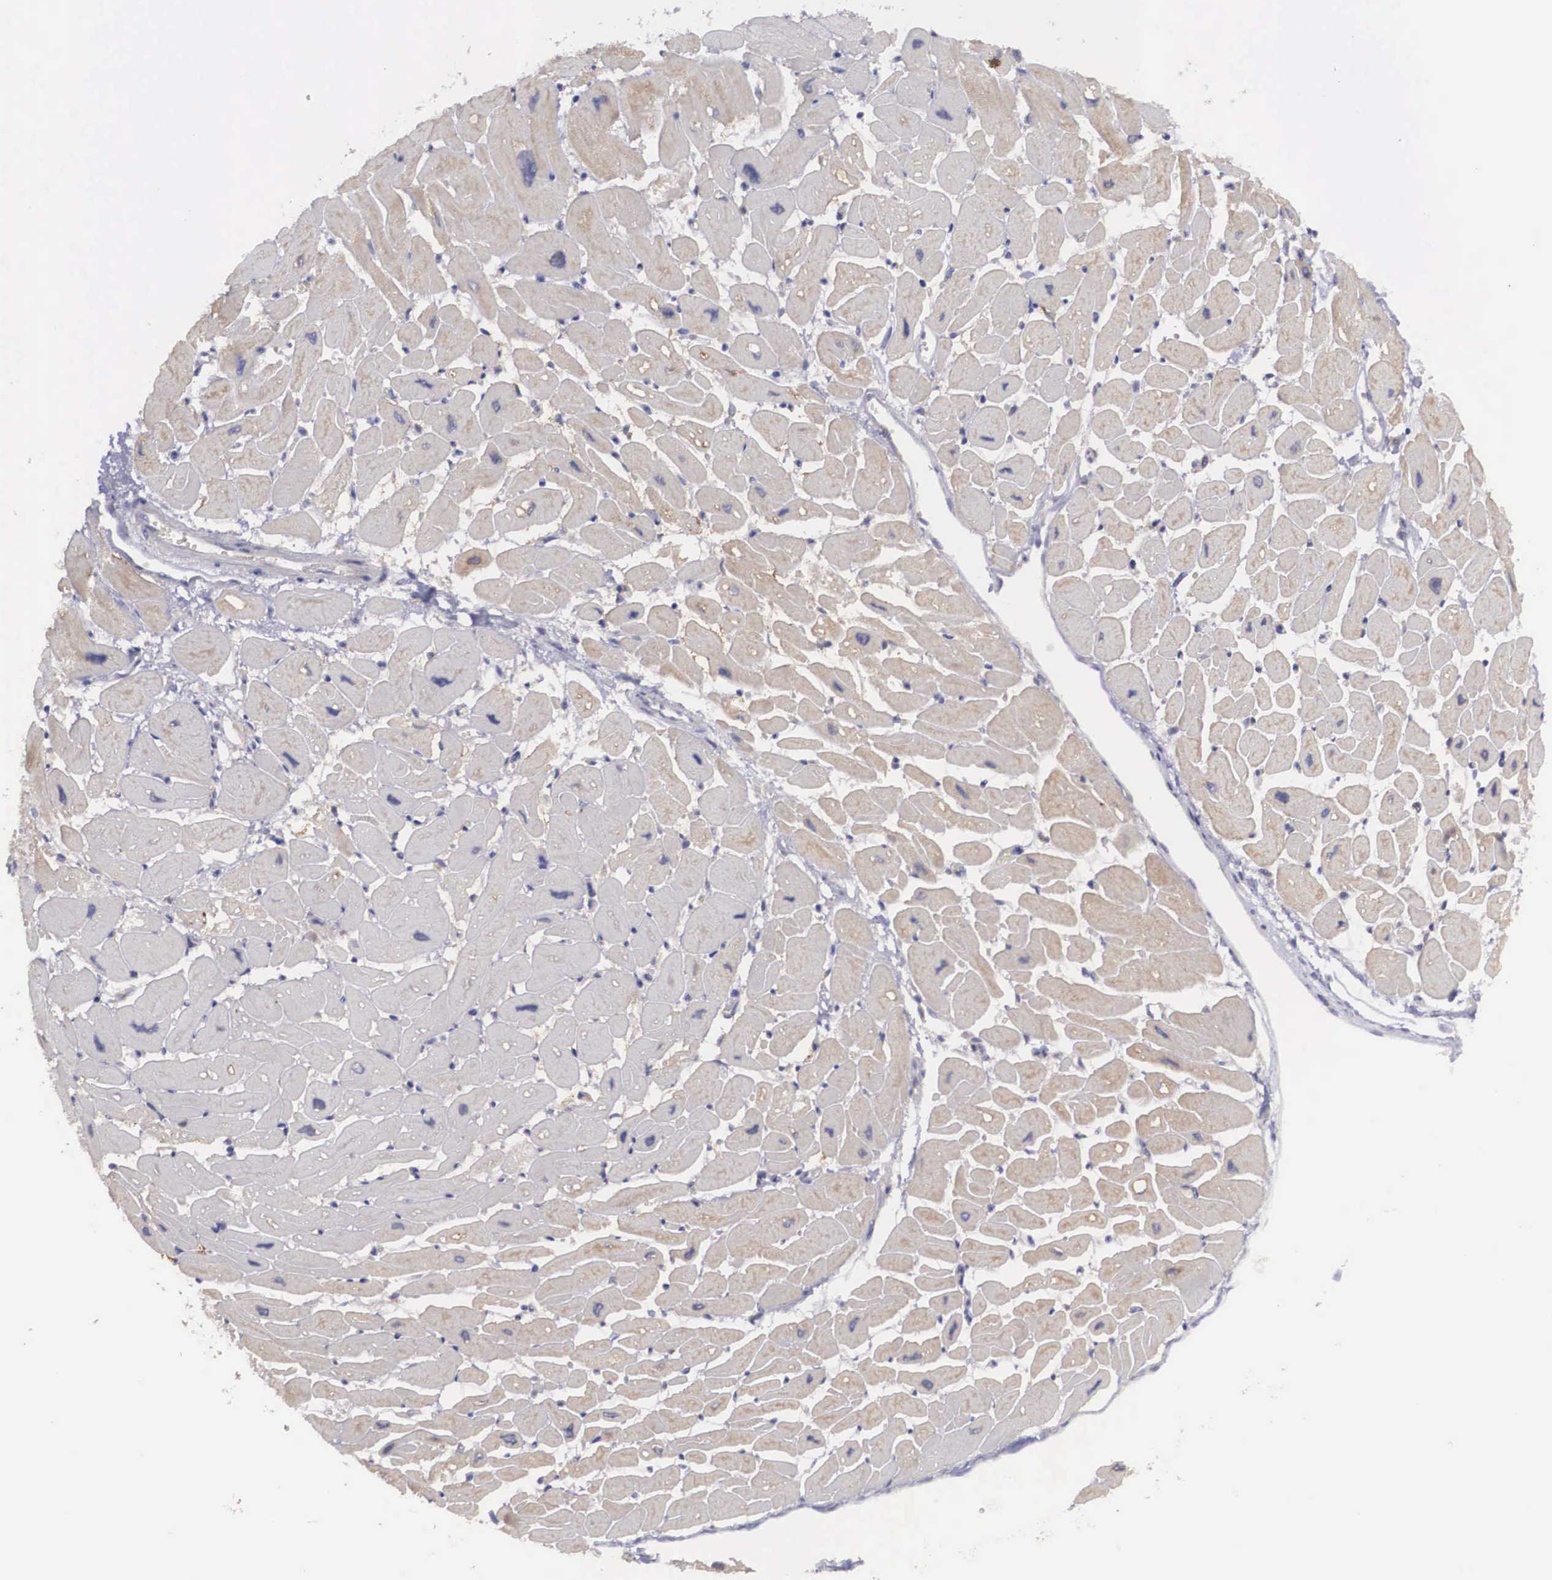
{"staining": {"intensity": "weak", "quantity": "25%-75%", "location": "cytoplasmic/membranous"}, "tissue": "heart muscle", "cell_type": "Cardiomyocytes", "image_type": "normal", "snomed": [{"axis": "morphology", "description": "Normal tissue, NOS"}, {"axis": "topography", "description": "Heart"}], "caption": "IHC (DAB) staining of unremarkable heart muscle shows weak cytoplasmic/membranous protein staining in about 25%-75% of cardiomyocytes.", "gene": "NREP", "patient": {"sex": "female", "age": 54}}